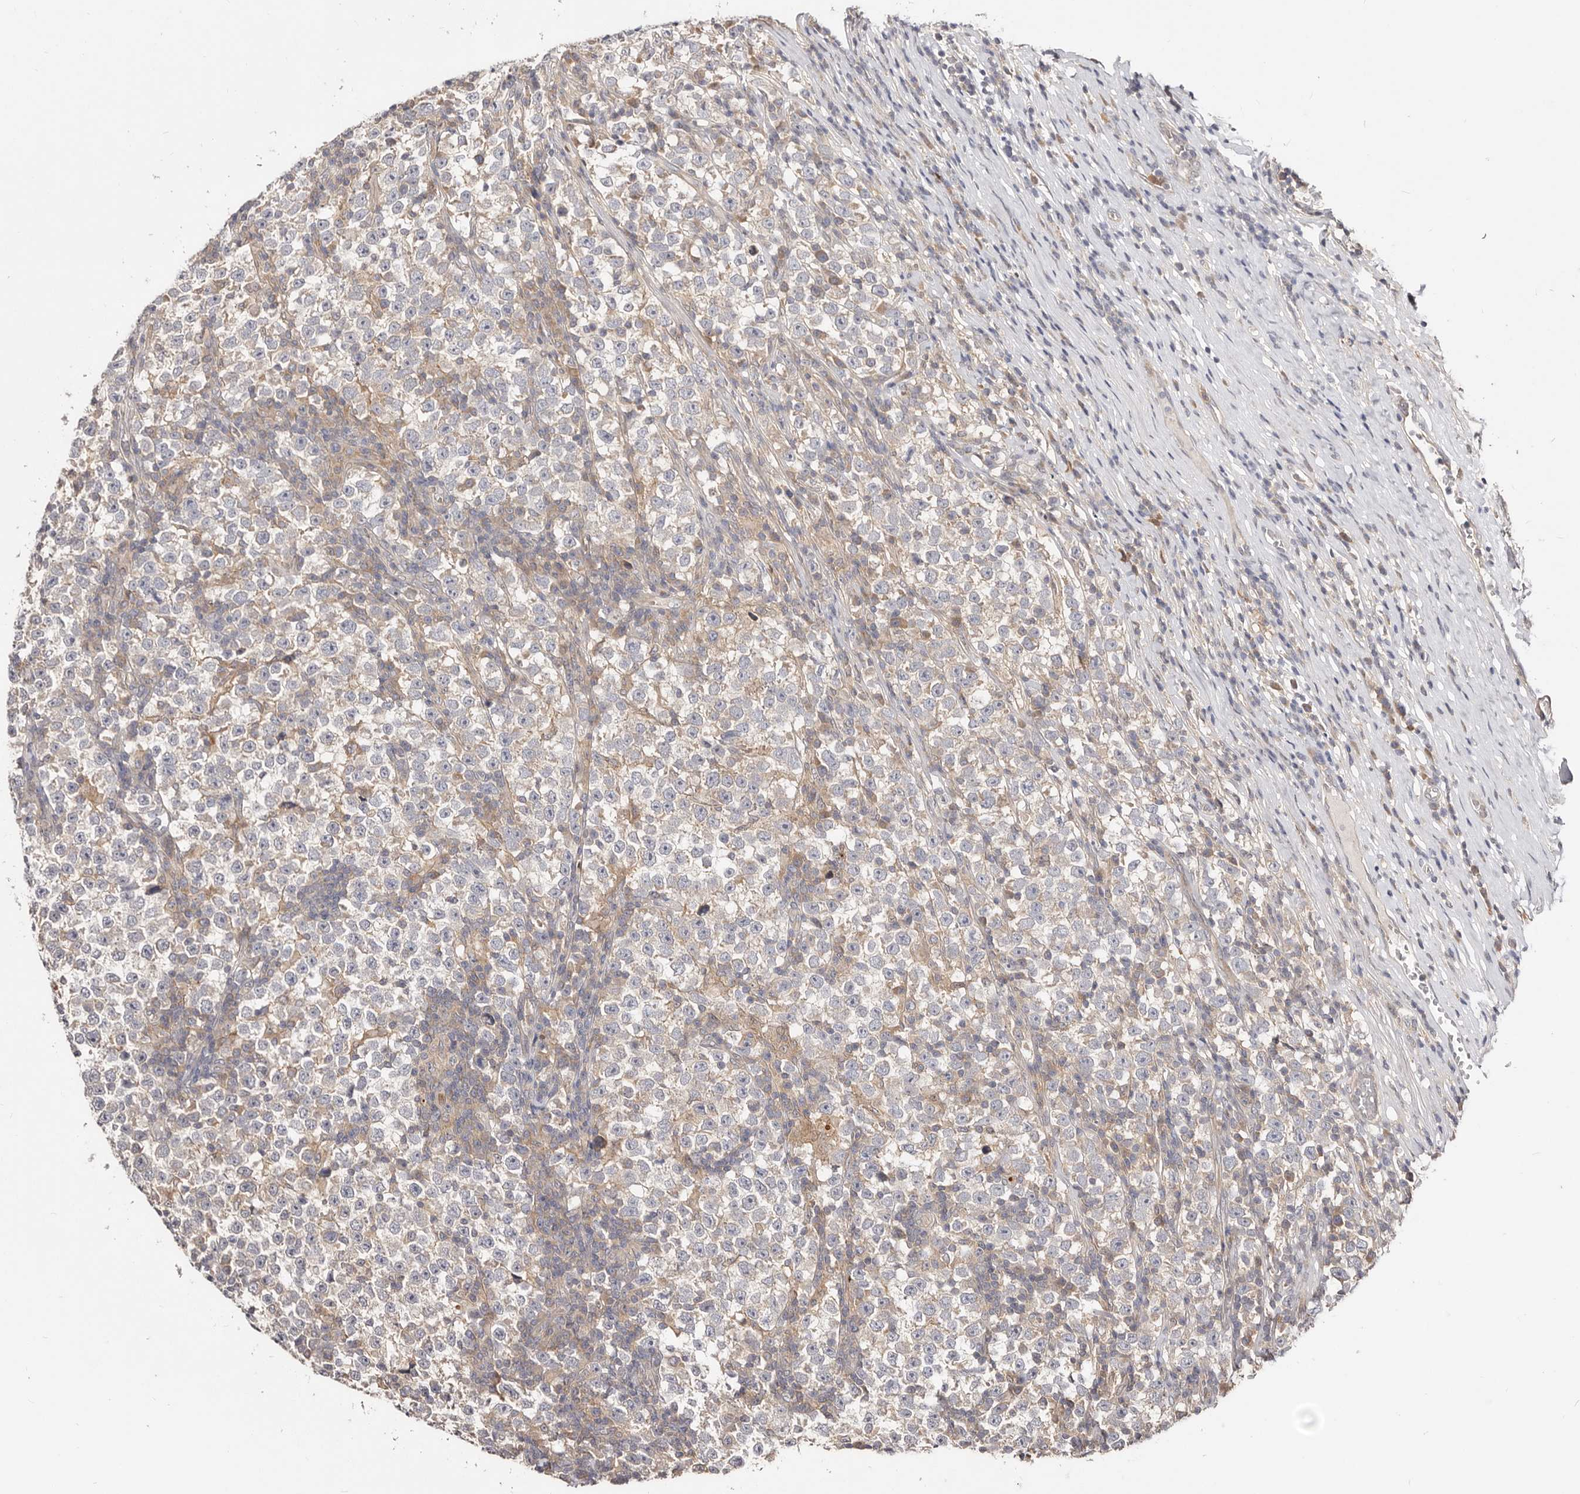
{"staining": {"intensity": "negative", "quantity": "none", "location": "none"}, "tissue": "testis cancer", "cell_type": "Tumor cells", "image_type": "cancer", "snomed": [{"axis": "morphology", "description": "Normal tissue, NOS"}, {"axis": "morphology", "description": "Seminoma, NOS"}, {"axis": "topography", "description": "Testis"}], "caption": "There is no significant positivity in tumor cells of testis cancer (seminoma).", "gene": "TC2N", "patient": {"sex": "male", "age": 43}}